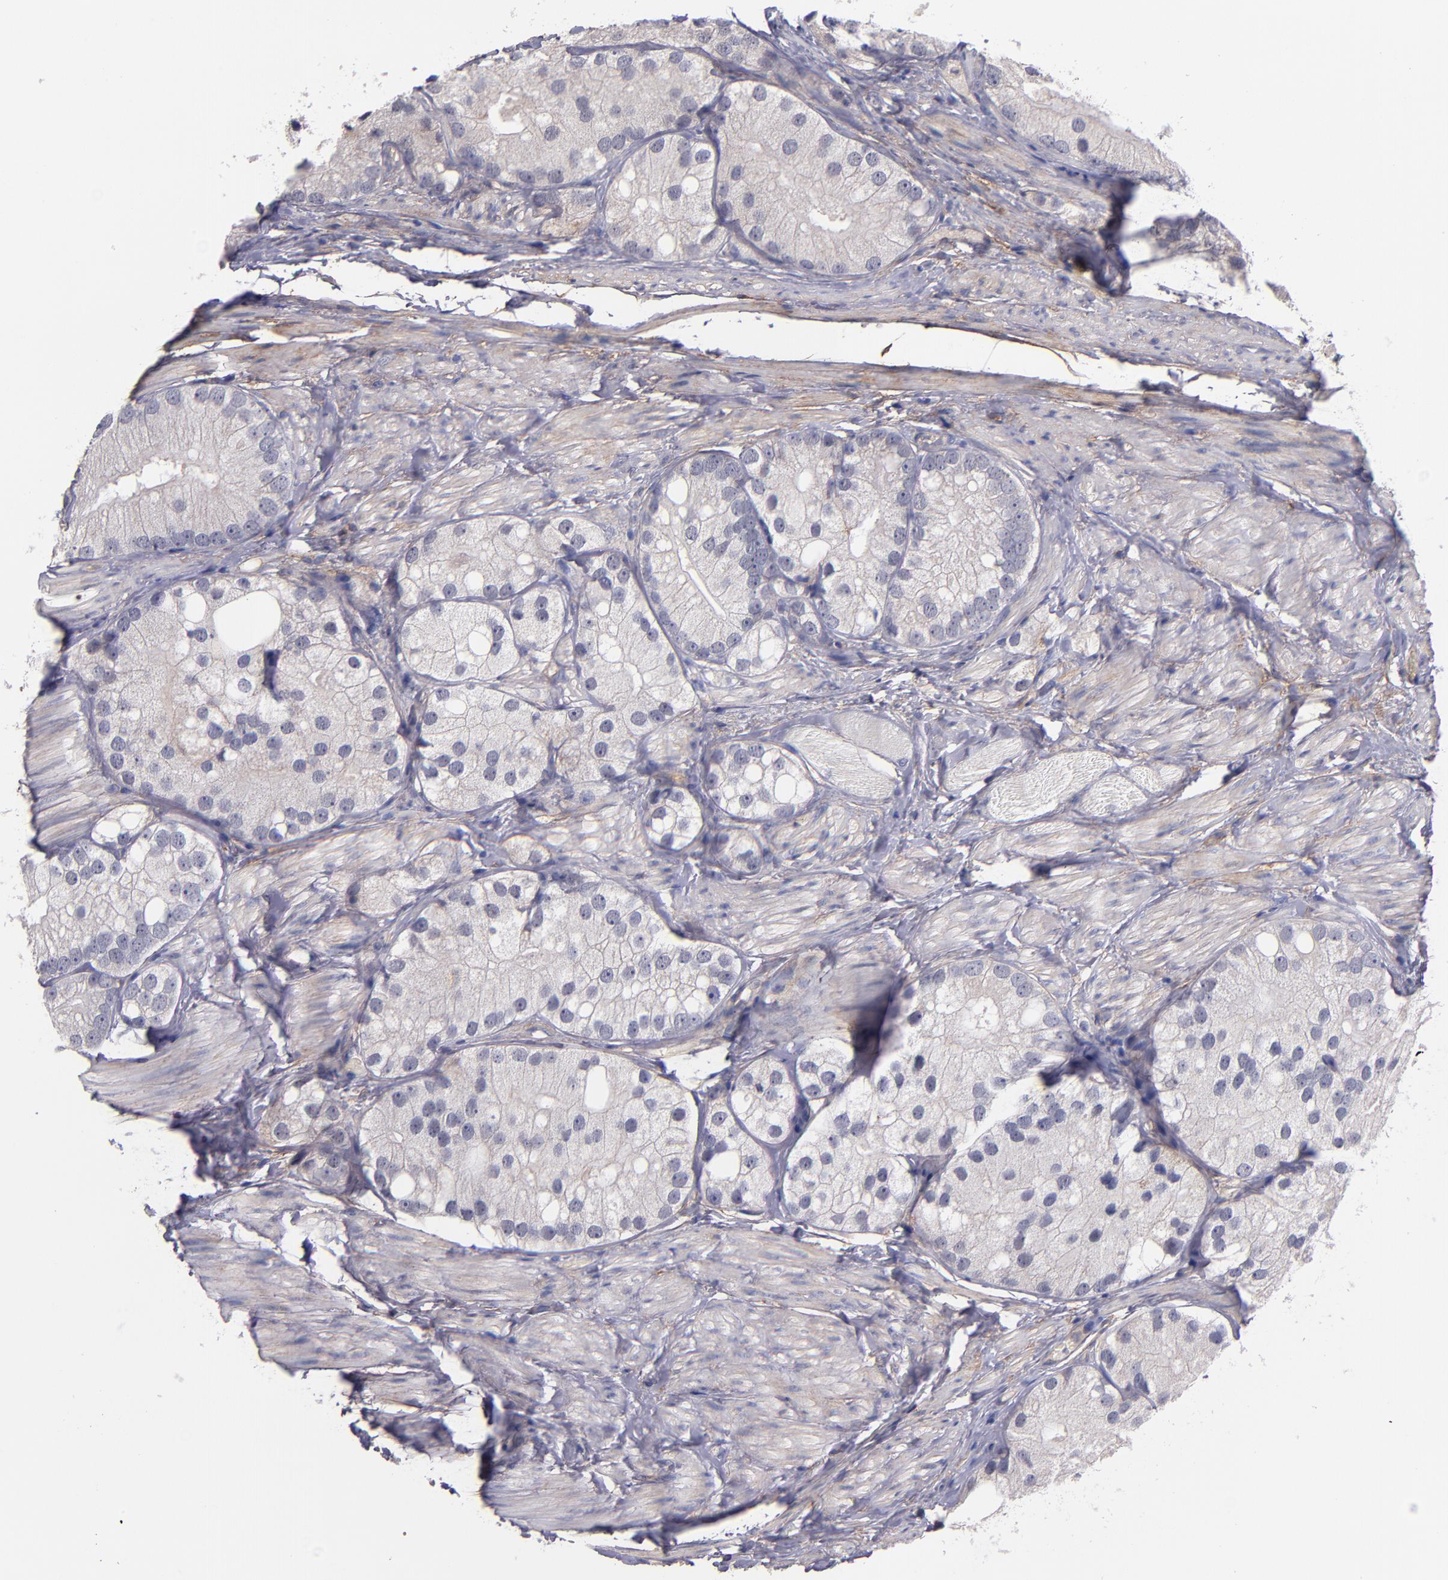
{"staining": {"intensity": "negative", "quantity": "none", "location": "none"}, "tissue": "prostate cancer", "cell_type": "Tumor cells", "image_type": "cancer", "snomed": [{"axis": "morphology", "description": "Adenocarcinoma, Low grade"}, {"axis": "topography", "description": "Prostate"}], "caption": "A histopathology image of low-grade adenocarcinoma (prostate) stained for a protein reveals no brown staining in tumor cells.", "gene": "PLSCR4", "patient": {"sex": "male", "age": 69}}